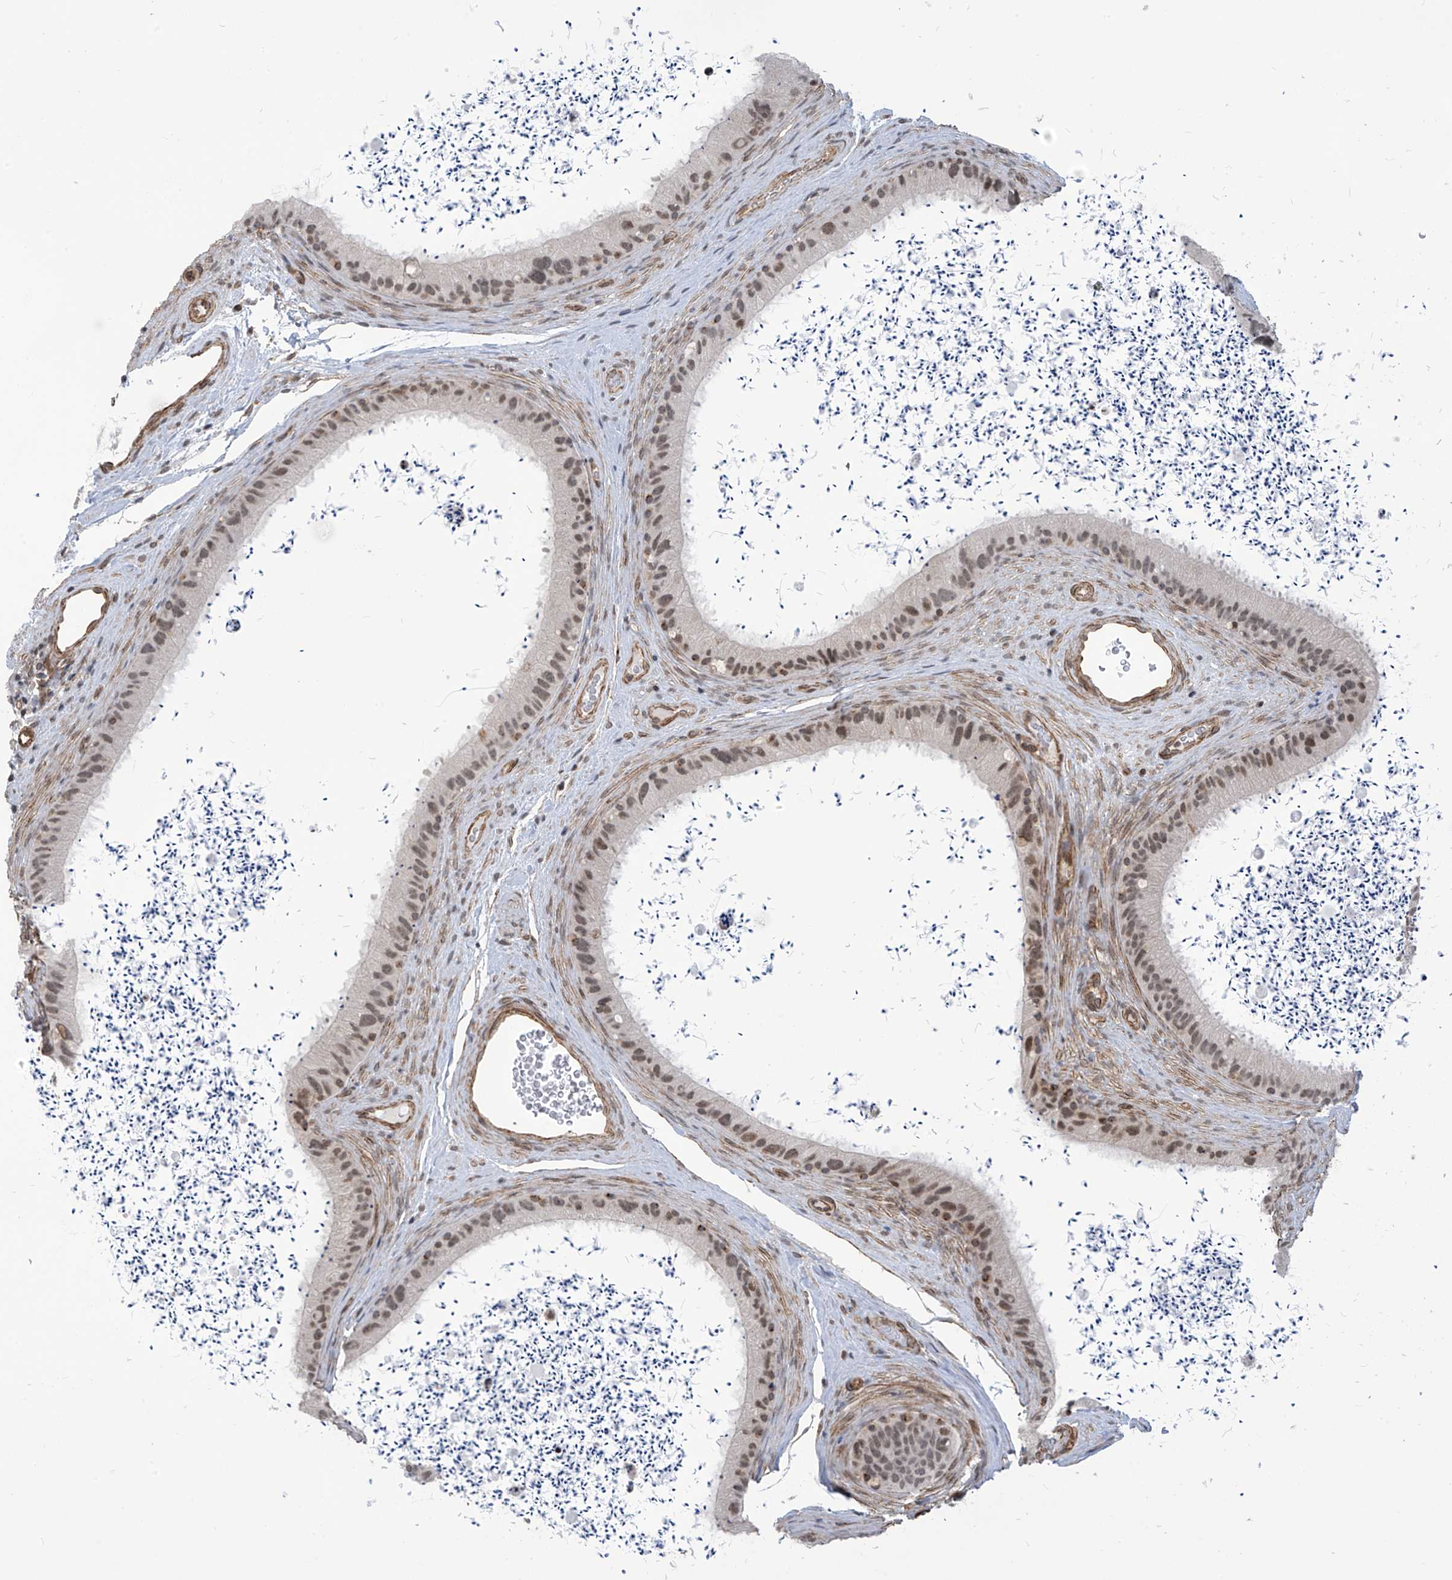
{"staining": {"intensity": "weak", "quantity": ">75%", "location": "nuclear"}, "tissue": "epididymis", "cell_type": "Glandular cells", "image_type": "normal", "snomed": [{"axis": "morphology", "description": "Normal tissue, NOS"}, {"axis": "topography", "description": "Epididymis, spermatic cord, NOS"}], "caption": "Immunohistochemistry histopathology image of unremarkable human epididymis stained for a protein (brown), which reveals low levels of weak nuclear staining in about >75% of glandular cells.", "gene": "METAP1D", "patient": {"sex": "male", "age": 50}}